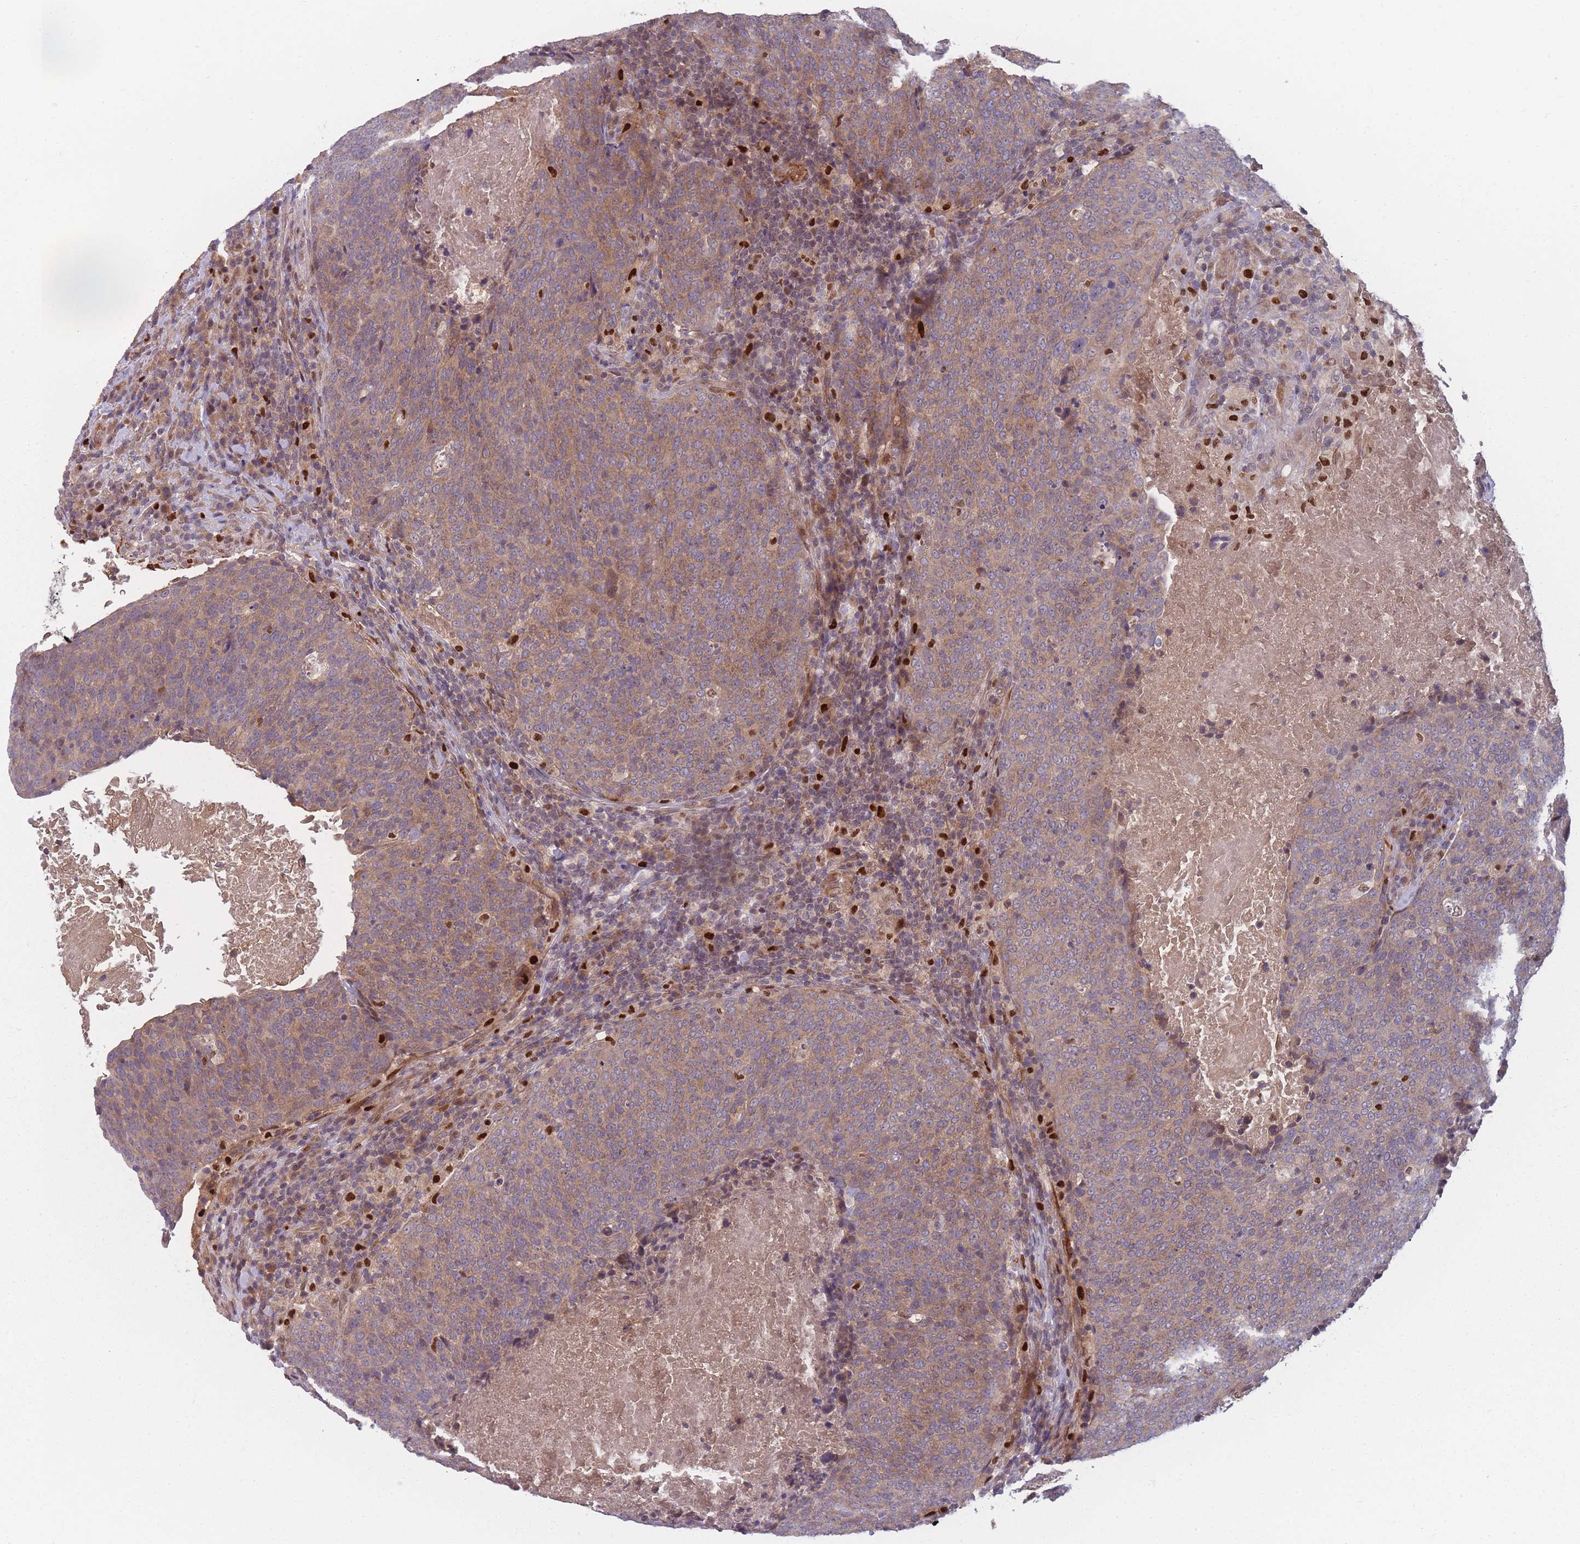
{"staining": {"intensity": "moderate", "quantity": ">75%", "location": "cytoplasmic/membranous"}, "tissue": "head and neck cancer", "cell_type": "Tumor cells", "image_type": "cancer", "snomed": [{"axis": "morphology", "description": "Squamous cell carcinoma, NOS"}, {"axis": "morphology", "description": "Squamous cell carcinoma, metastatic, NOS"}, {"axis": "topography", "description": "Lymph node"}, {"axis": "topography", "description": "Head-Neck"}], "caption": "High-power microscopy captured an immunohistochemistry histopathology image of head and neck cancer (squamous cell carcinoma), revealing moderate cytoplasmic/membranous expression in about >75% of tumor cells.", "gene": "FAM153A", "patient": {"sex": "male", "age": 62}}